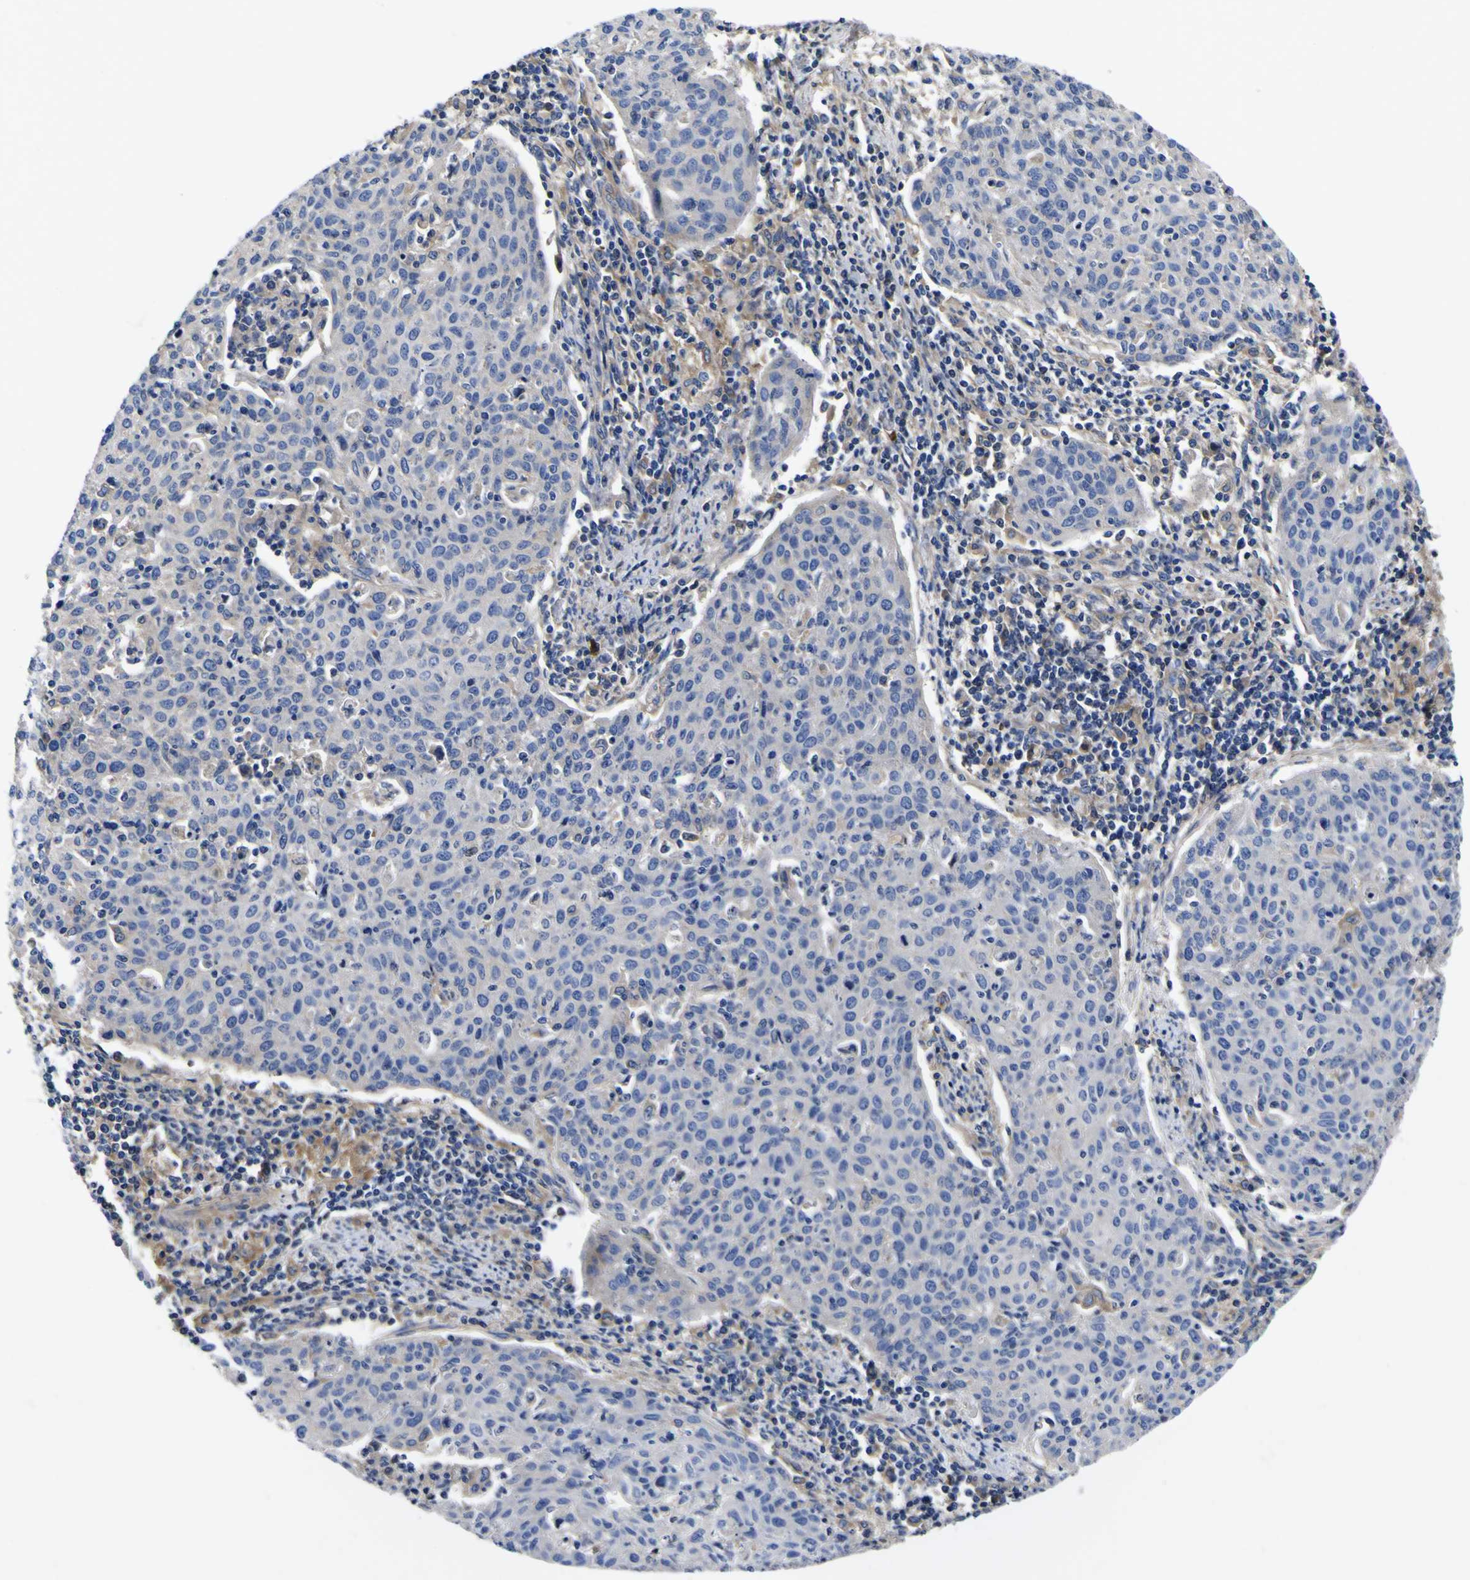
{"staining": {"intensity": "negative", "quantity": "none", "location": "none"}, "tissue": "cervical cancer", "cell_type": "Tumor cells", "image_type": "cancer", "snomed": [{"axis": "morphology", "description": "Squamous cell carcinoma, NOS"}, {"axis": "topography", "description": "Cervix"}], "caption": "Tumor cells show no significant protein positivity in cervical squamous cell carcinoma.", "gene": "VASN", "patient": {"sex": "female", "age": 38}}